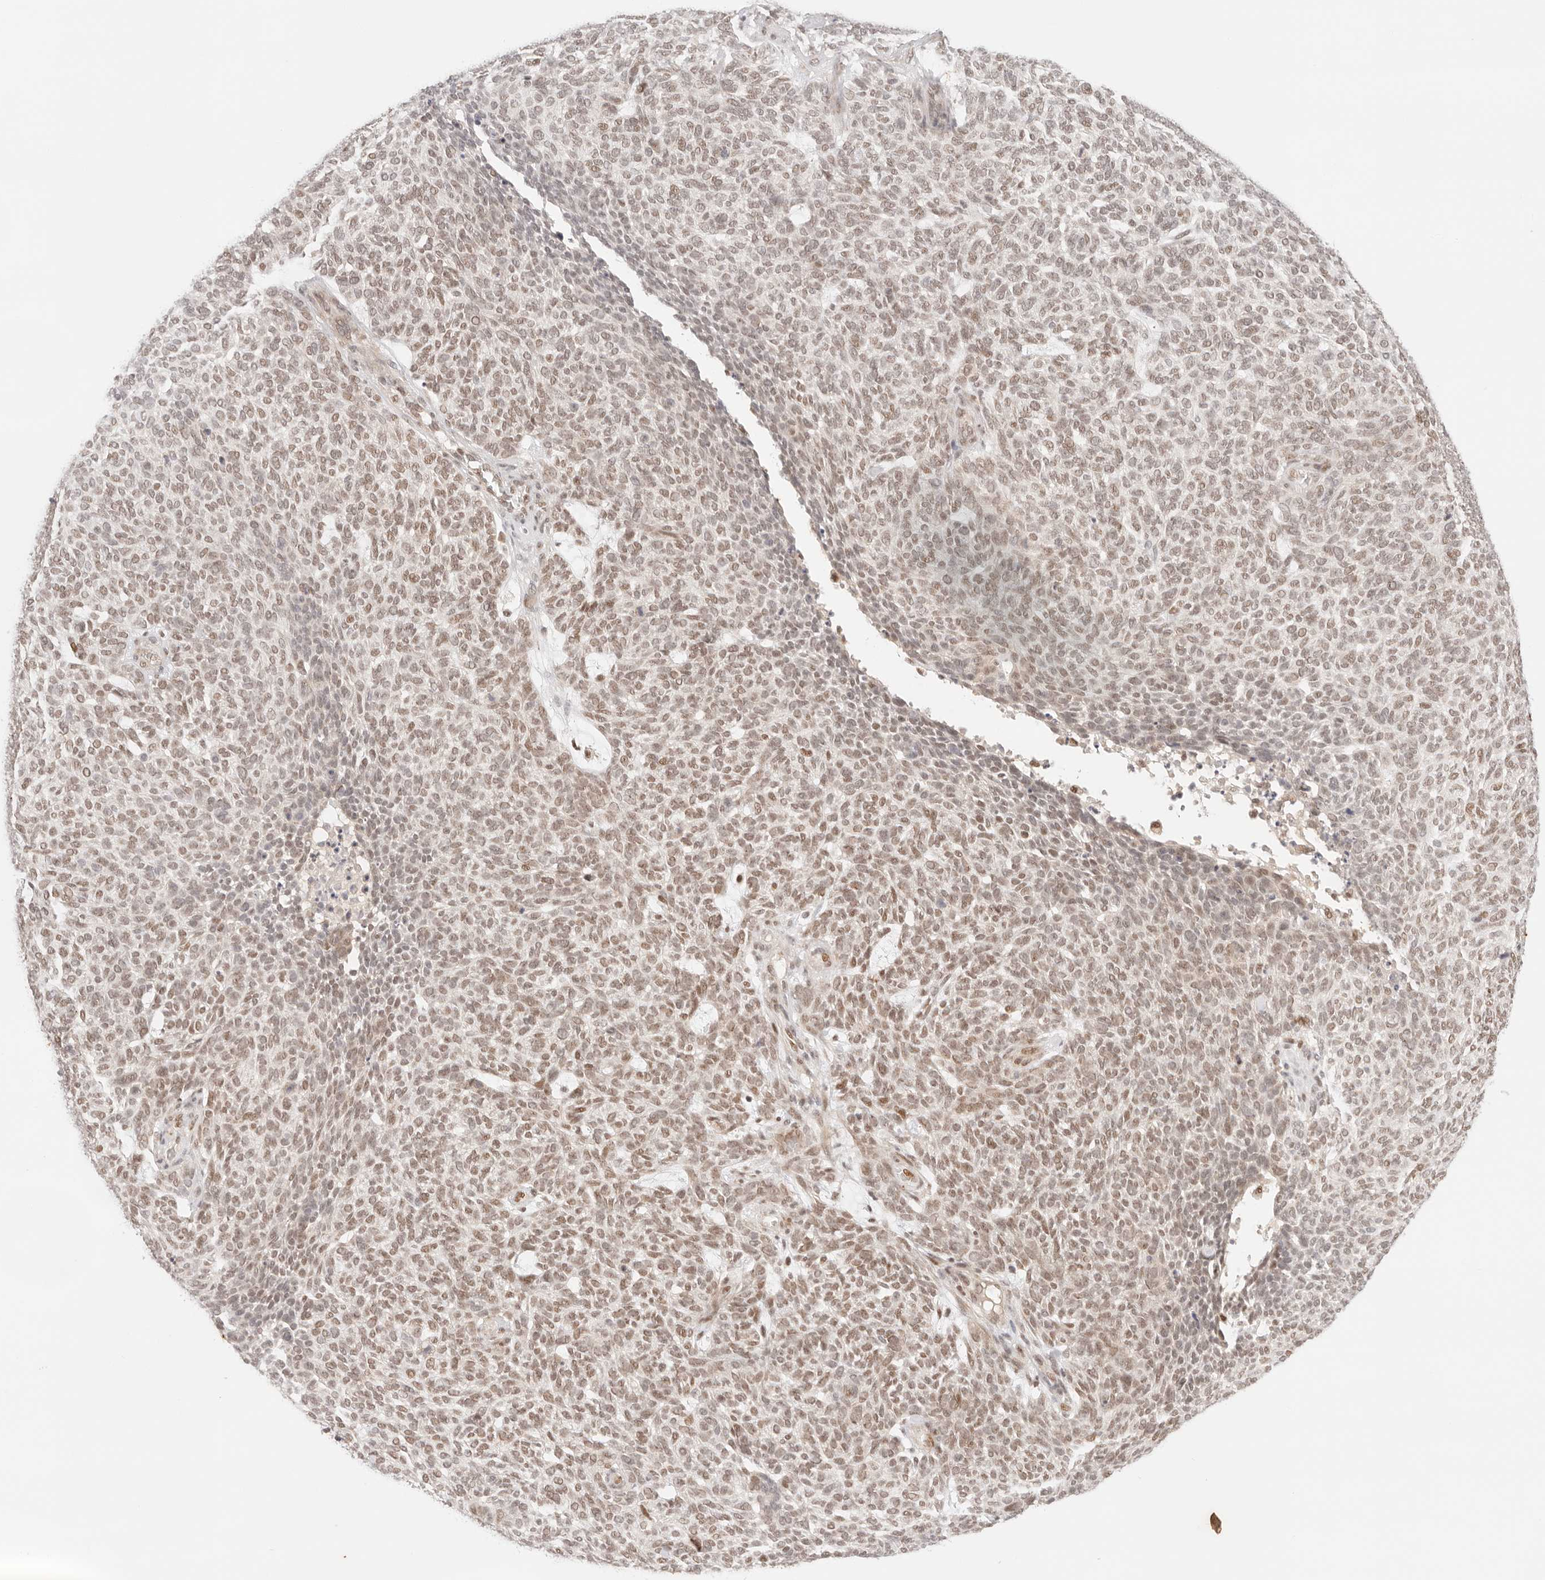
{"staining": {"intensity": "moderate", "quantity": "25%-75%", "location": "nuclear"}, "tissue": "skin cancer", "cell_type": "Tumor cells", "image_type": "cancer", "snomed": [{"axis": "morphology", "description": "Squamous cell carcinoma, NOS"}, {"axis": "topography", "description": "Skin"}], "caption": "Immunohistochemistry staining of squamous cell carcinoma (skin), which displays medium levels of moderate nuclear staining in approximately 25%-75% of tumor cells indicating moderate nuclear protein positivity. The staining was performed using DAB (3,3'-diaminobenzidine) (brown) for protein detection and nuclei were counterstained in hematoxylin (blue).", "gene": "GTF2E2", "patient": {"sex": "female", "age": 90}}